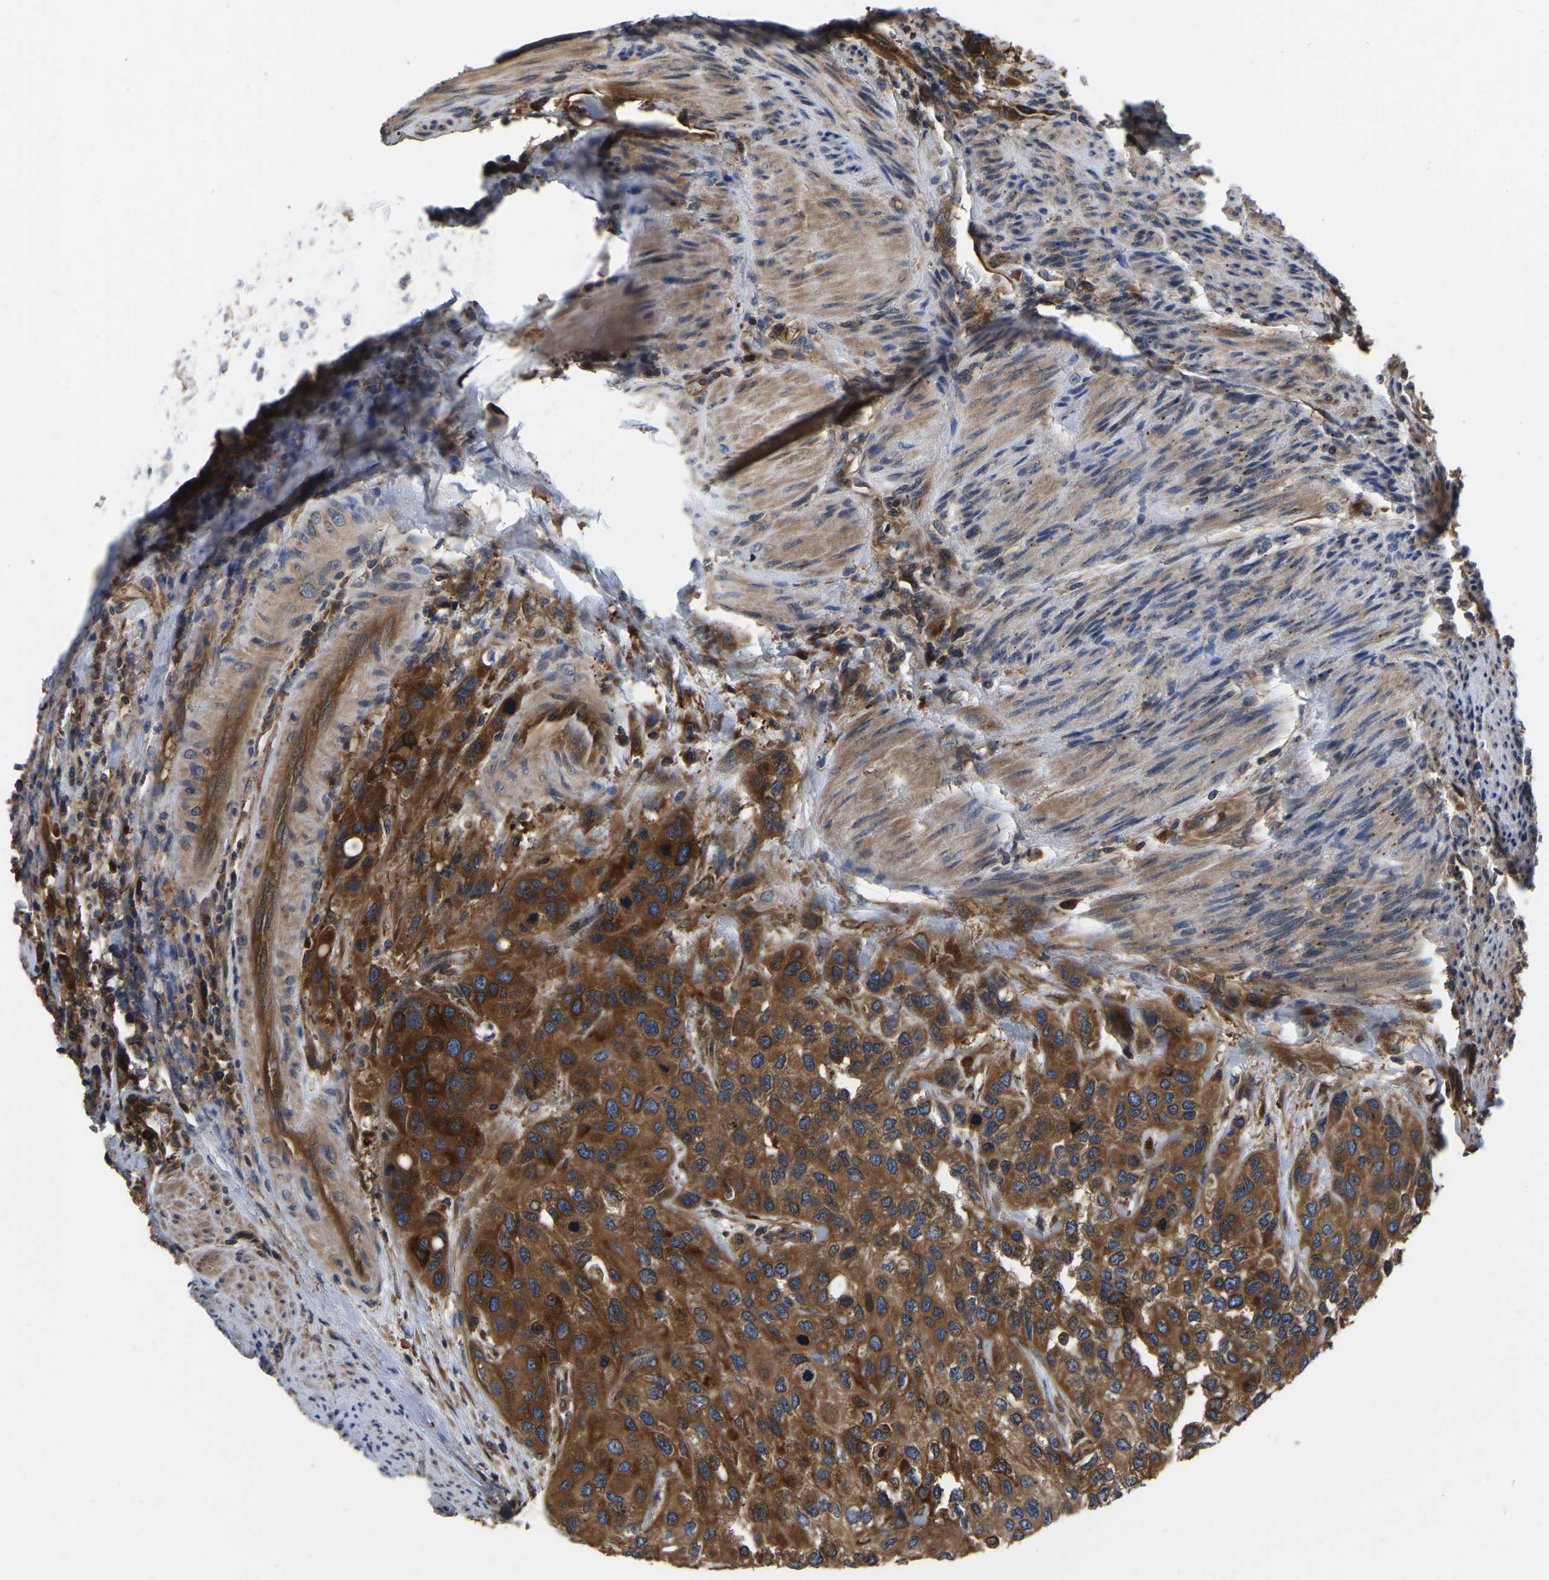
{"staining": {"intensity": "strong", "quantity": ">75%", "location": "cytoplasmic/membranous"}, "tissue": "urothelial cancer", "cell_type": "Tumor cells", "image_type": "cancer", "snomed": [{"axis": "morphology", "description": "Urothelial carcinoma, High grade"}, {"axis": "topography", "description": "Urinary bladder"}], "caption": "High-magnification brightfield microscopy of high-grade urothelial carcinoma stained with DAB (brown) and counterstained with hematoxylin (blue). tumor cells exhibit strong cytoplasmic/membranous positivity is seen in approximately>75% of cells.", "gene": "GARS1", "patient": {"sex": "female", "age": 56}}